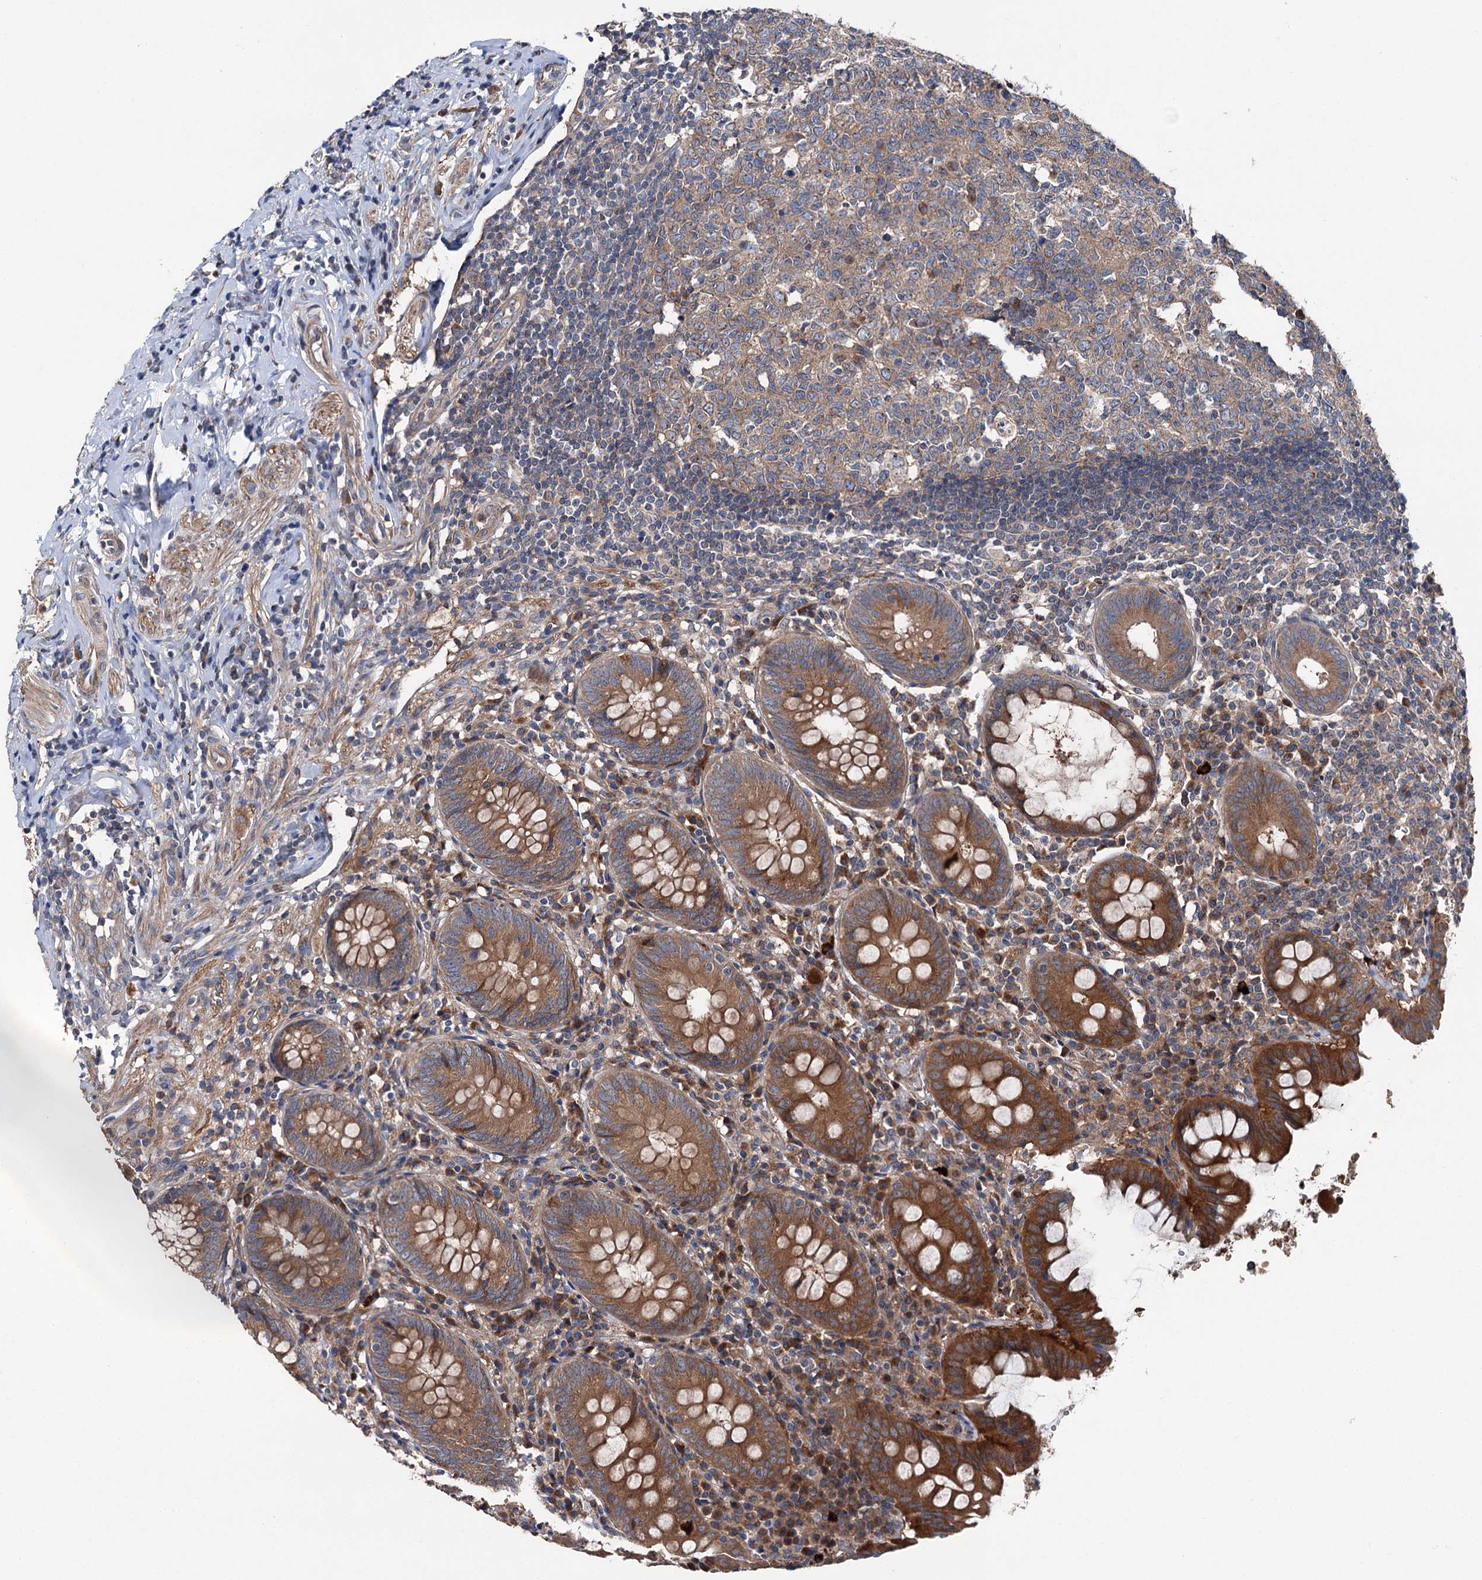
{"staining": {"intensity": "strong", "quantity": ">75%", "location": "cytoplasmic/membranous"}, "tissue": "appendix", "cell_type": "Glandular cells", "image_type": "normal", "snomed": [{"axis": "morphology", "description": "Normal tissue, NOS"}, {"axis": "topography", "description": "Appendix"}], "caption": "IHC staining of benign appendix, which exhibits high levels of strong cytoplasmic/membranous positivity in about >75% of glandular cells indicating strong cytoplasmic/membranous protein staining. The staining was performed using DAB (3,3'-diaminobenzidine) (brown) for protein detection and nuclei were counterstained in hematoxylin (blue).", "gene": "SLC22A25", "patient": {"sex": "female", "age": 54}}